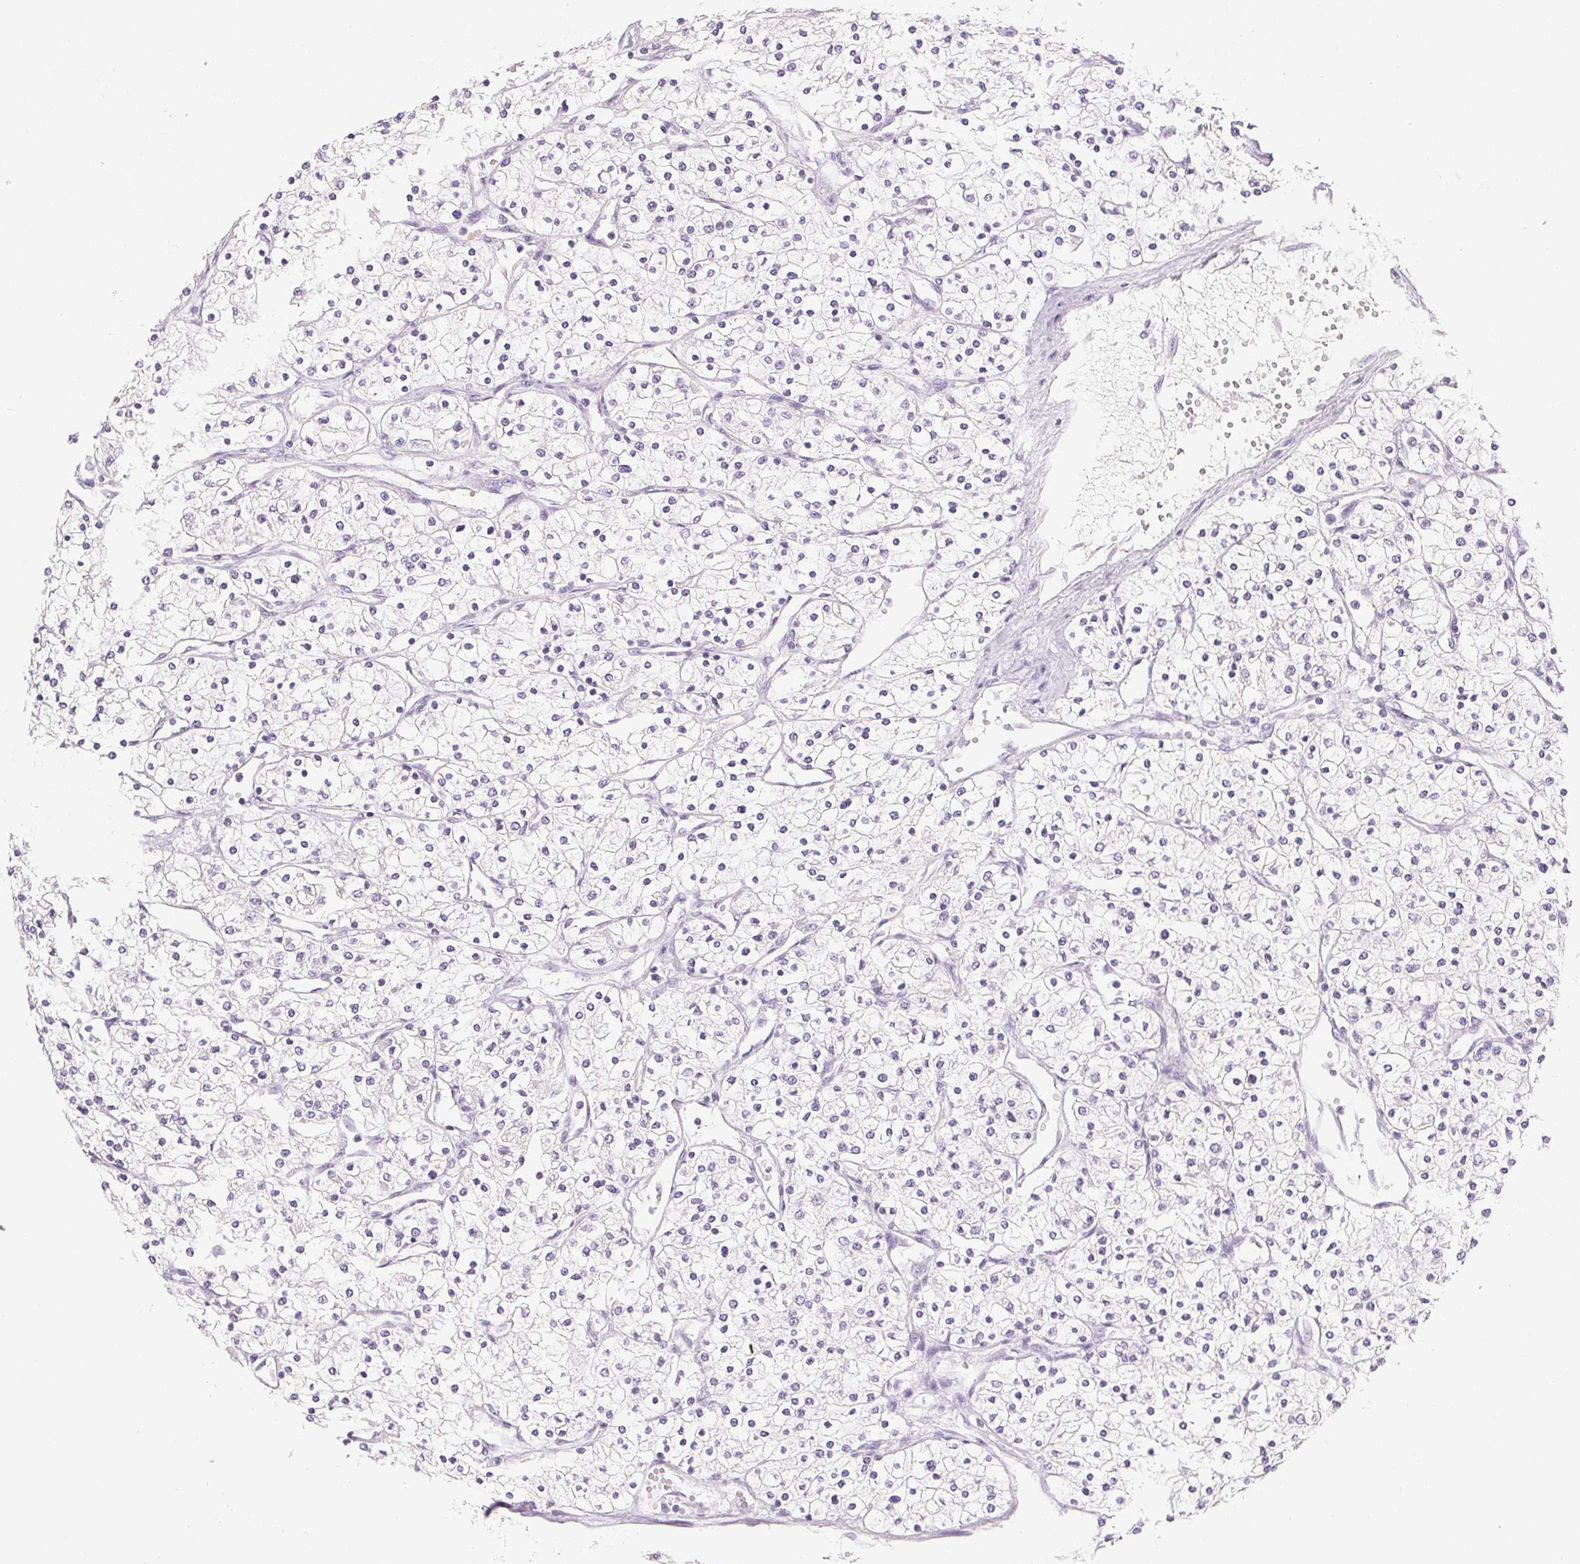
{"staining": {"intensity": "negative", "quantity": "none", "location": "none"}, "tissue": "renal cancer", "cell_type": "Tumor cells", "image_type": "cancer", "snomed": [{"axis": "morphology", "description": "Adenocarcinoma, NOS"}, {"axis": "topography", "description": "Kidney"}], "caption": "Immunohistochemistry (IHC) micrograph of renal cancer stained for a protein (brown), which shows no expression in tumor cells. The staining was performed using DAB (3,3'-diaminobenzidine) to visualize the protein expression in brown, while the nuclei were stained in blue with hematoxylin (Magnification: 20x).", "gene": "MIOX", "patient": {"sex": "male", "age": 80}}